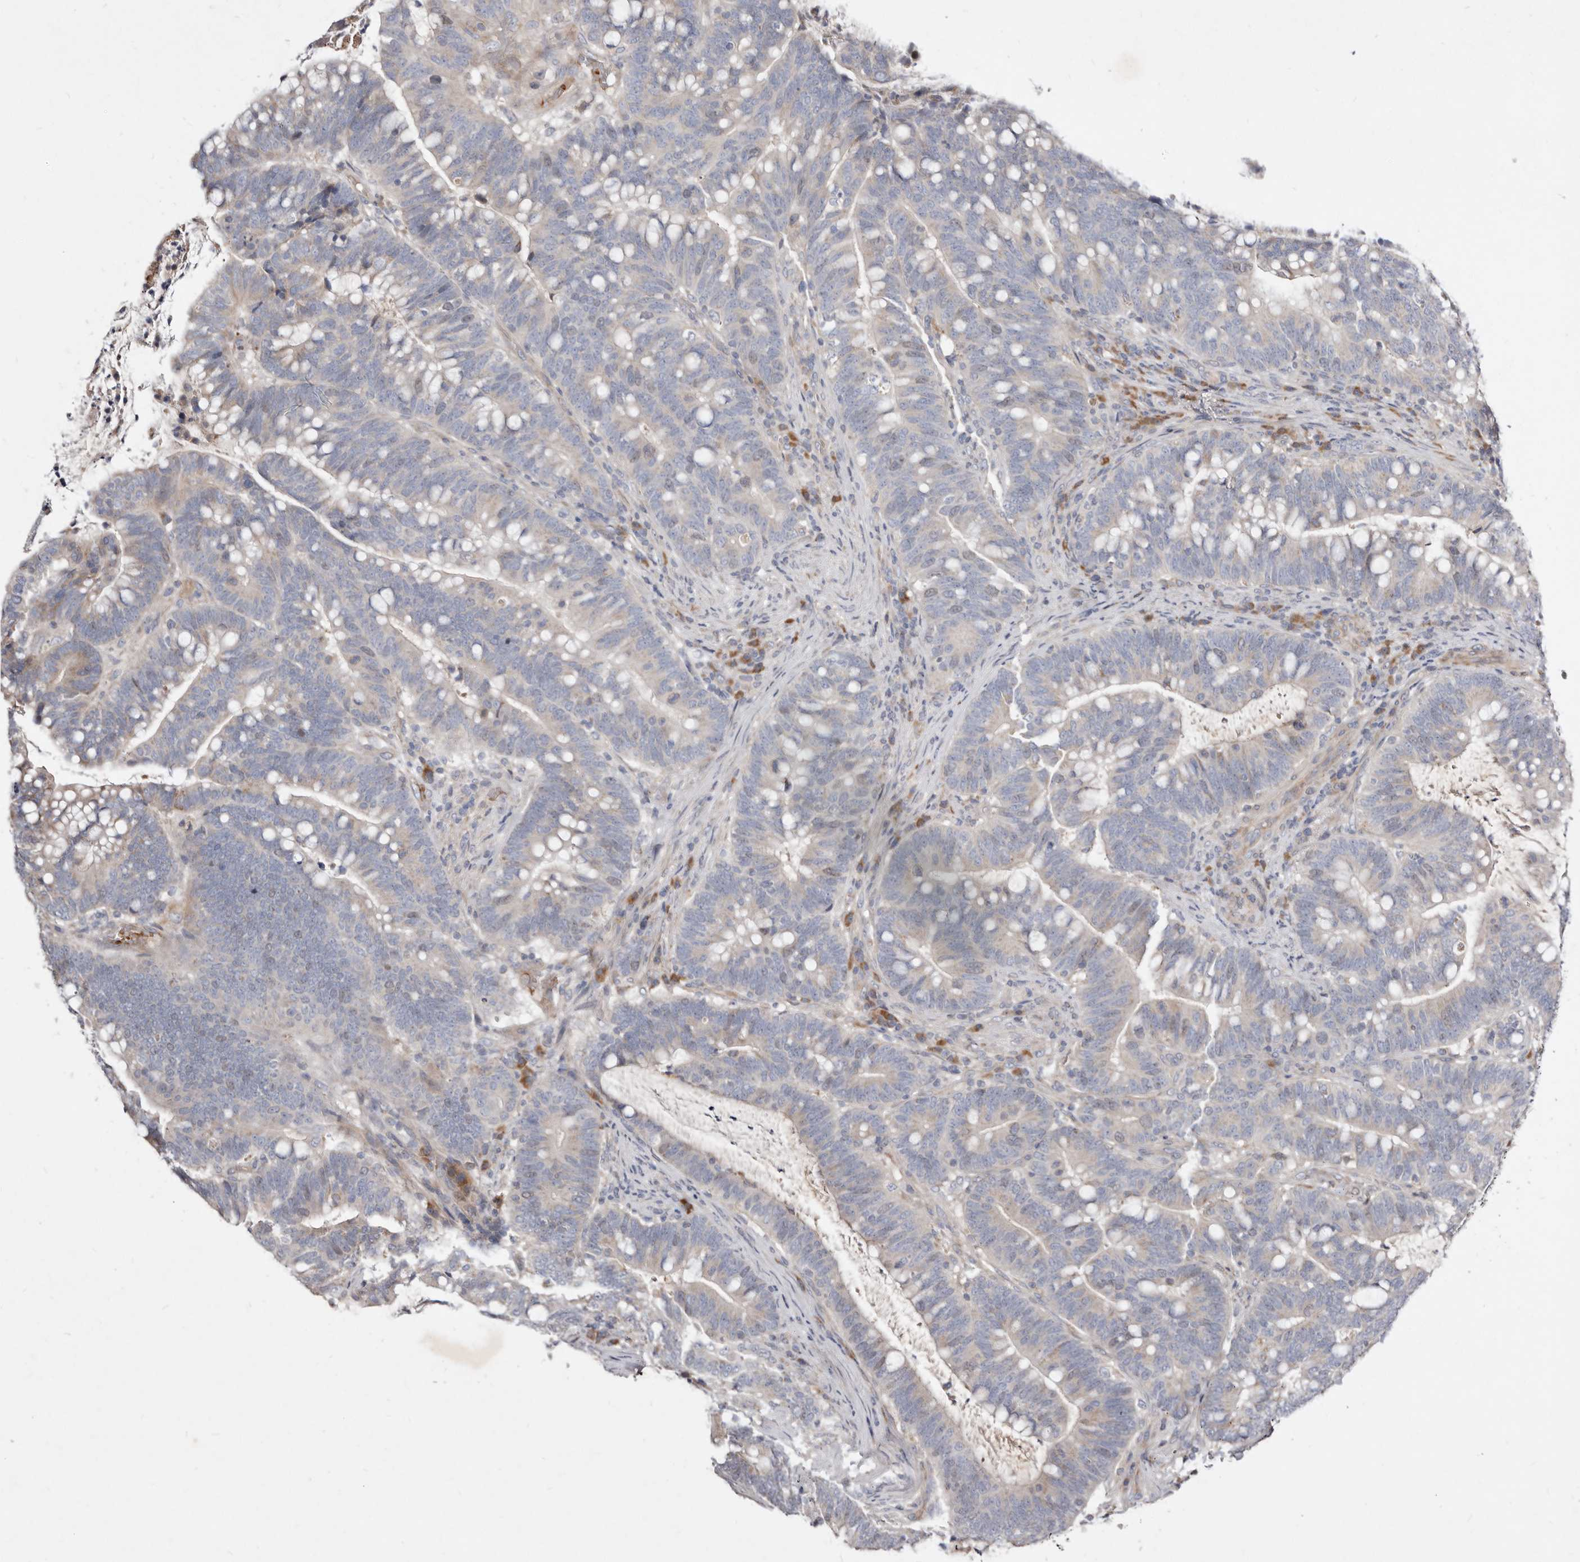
{"staining": {"intensity": "negative", "quantity": "none", "location": "none"}, "tissue": "colorectal cancer", "cell_type": "Tumor cells", "image_type": "cancer", "snomed": [{"axis": "morphology", "description": "Adenocarcinoma, NOS"}, {"axis": "topography", "description": "Colon"}], "caption": "Tumor cells are negative for protein expression in human colorectal cancer. Nuclei are stained in blue.", "gene": "SLC25A20", "patient": {"sex": "female", "age": 66}}